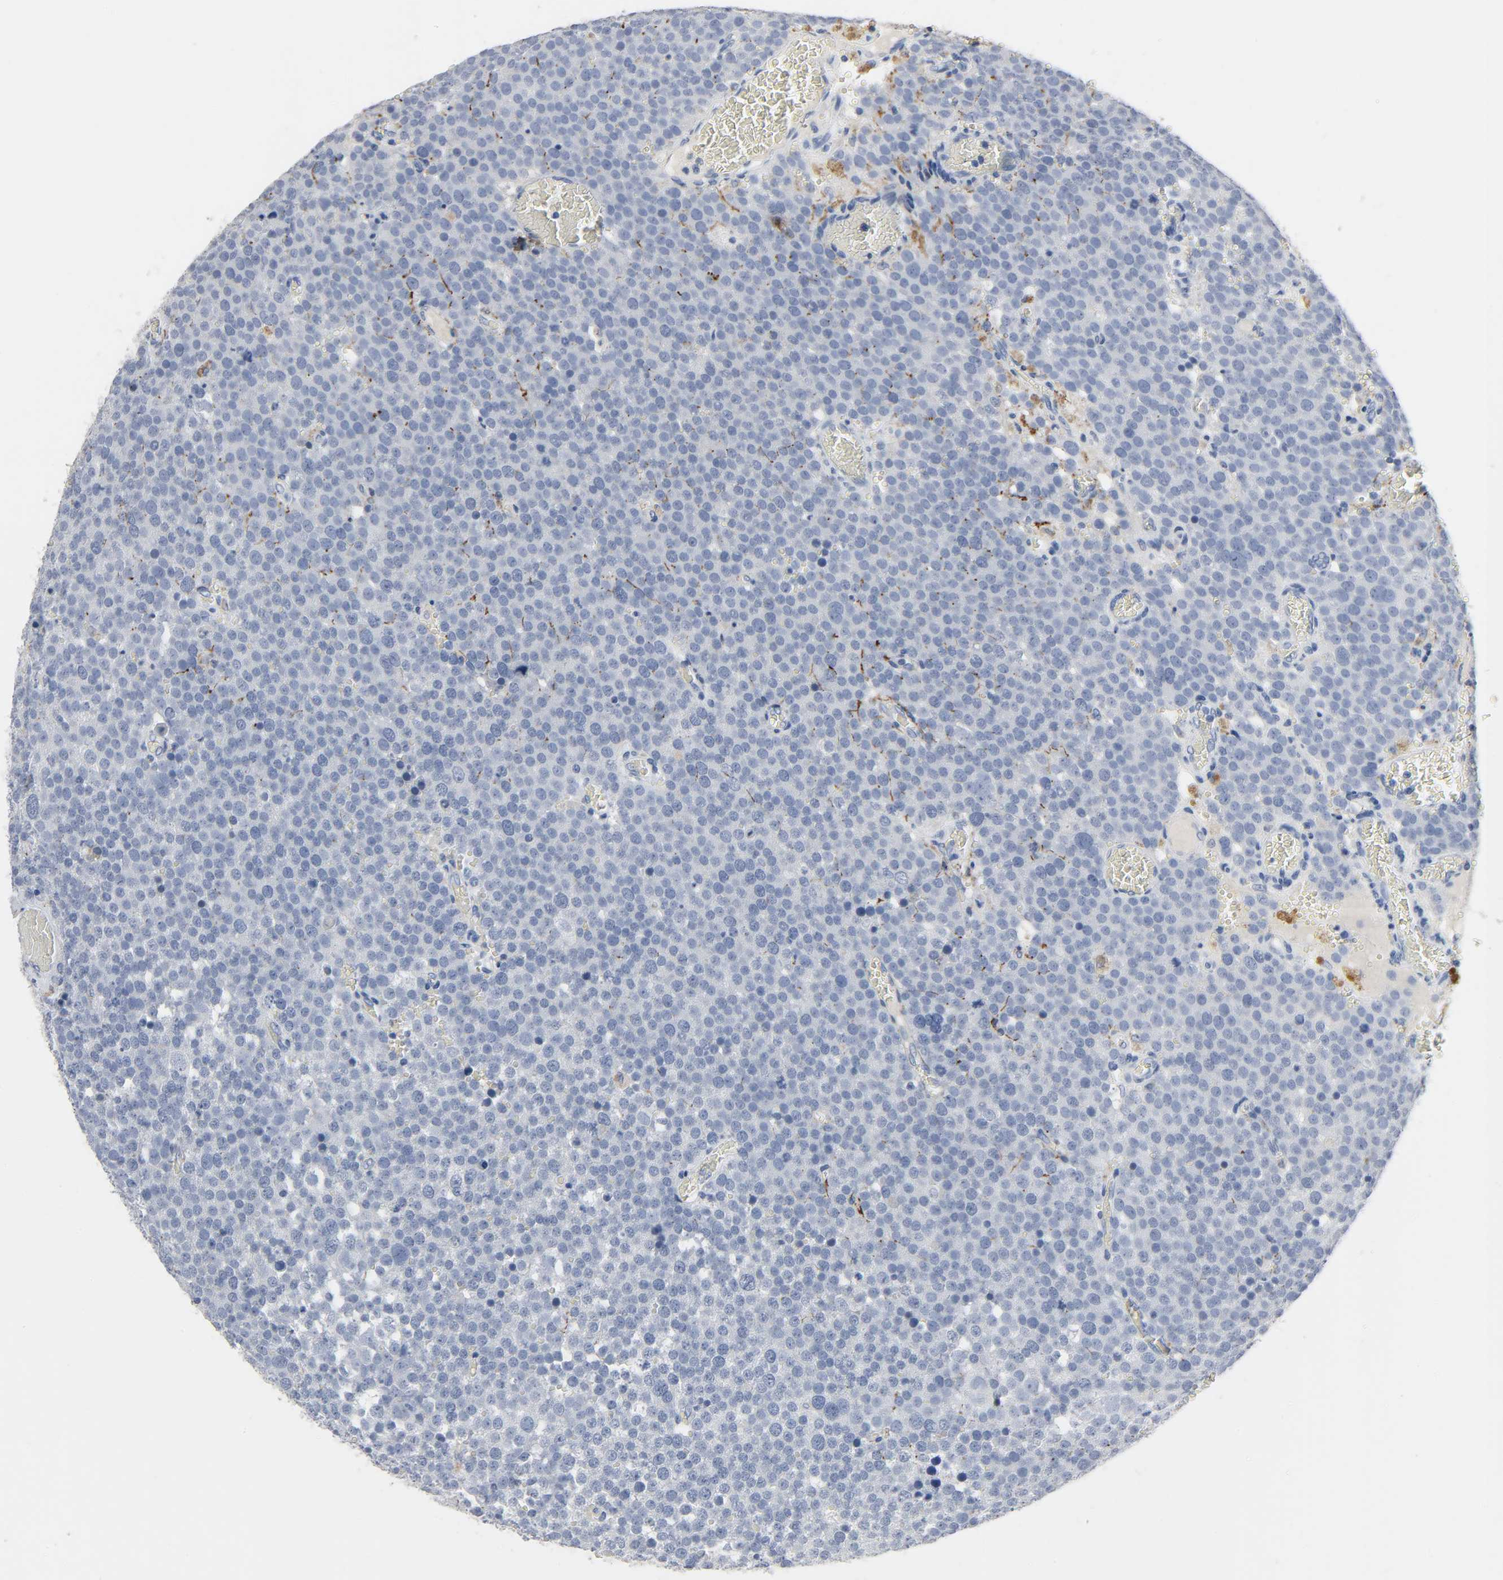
{"staining": {"intensity": "weak", "quantity": "25%-75%", "location": "cytoplasmic/membranous"}, "tissue": "testis cancer", "cell_type": "Tumor cells", "image_type": "cancer", "snomed": [{"axis": "morphology", "description": "Seminoma, NOS"}, {"axis": "topography", "description": "Testis"}], "caption": "Protein staining reveals weak cytoplasmic/membranous expression in about 25%-75% of tumor cells in testis cancer. (DAB (3,3'-diaminobenzidine) IHC, brown staining for protein, blue staining for nuclei).", "gene": "FBLN5", "patient": {"sex": "male", "age": 71}}